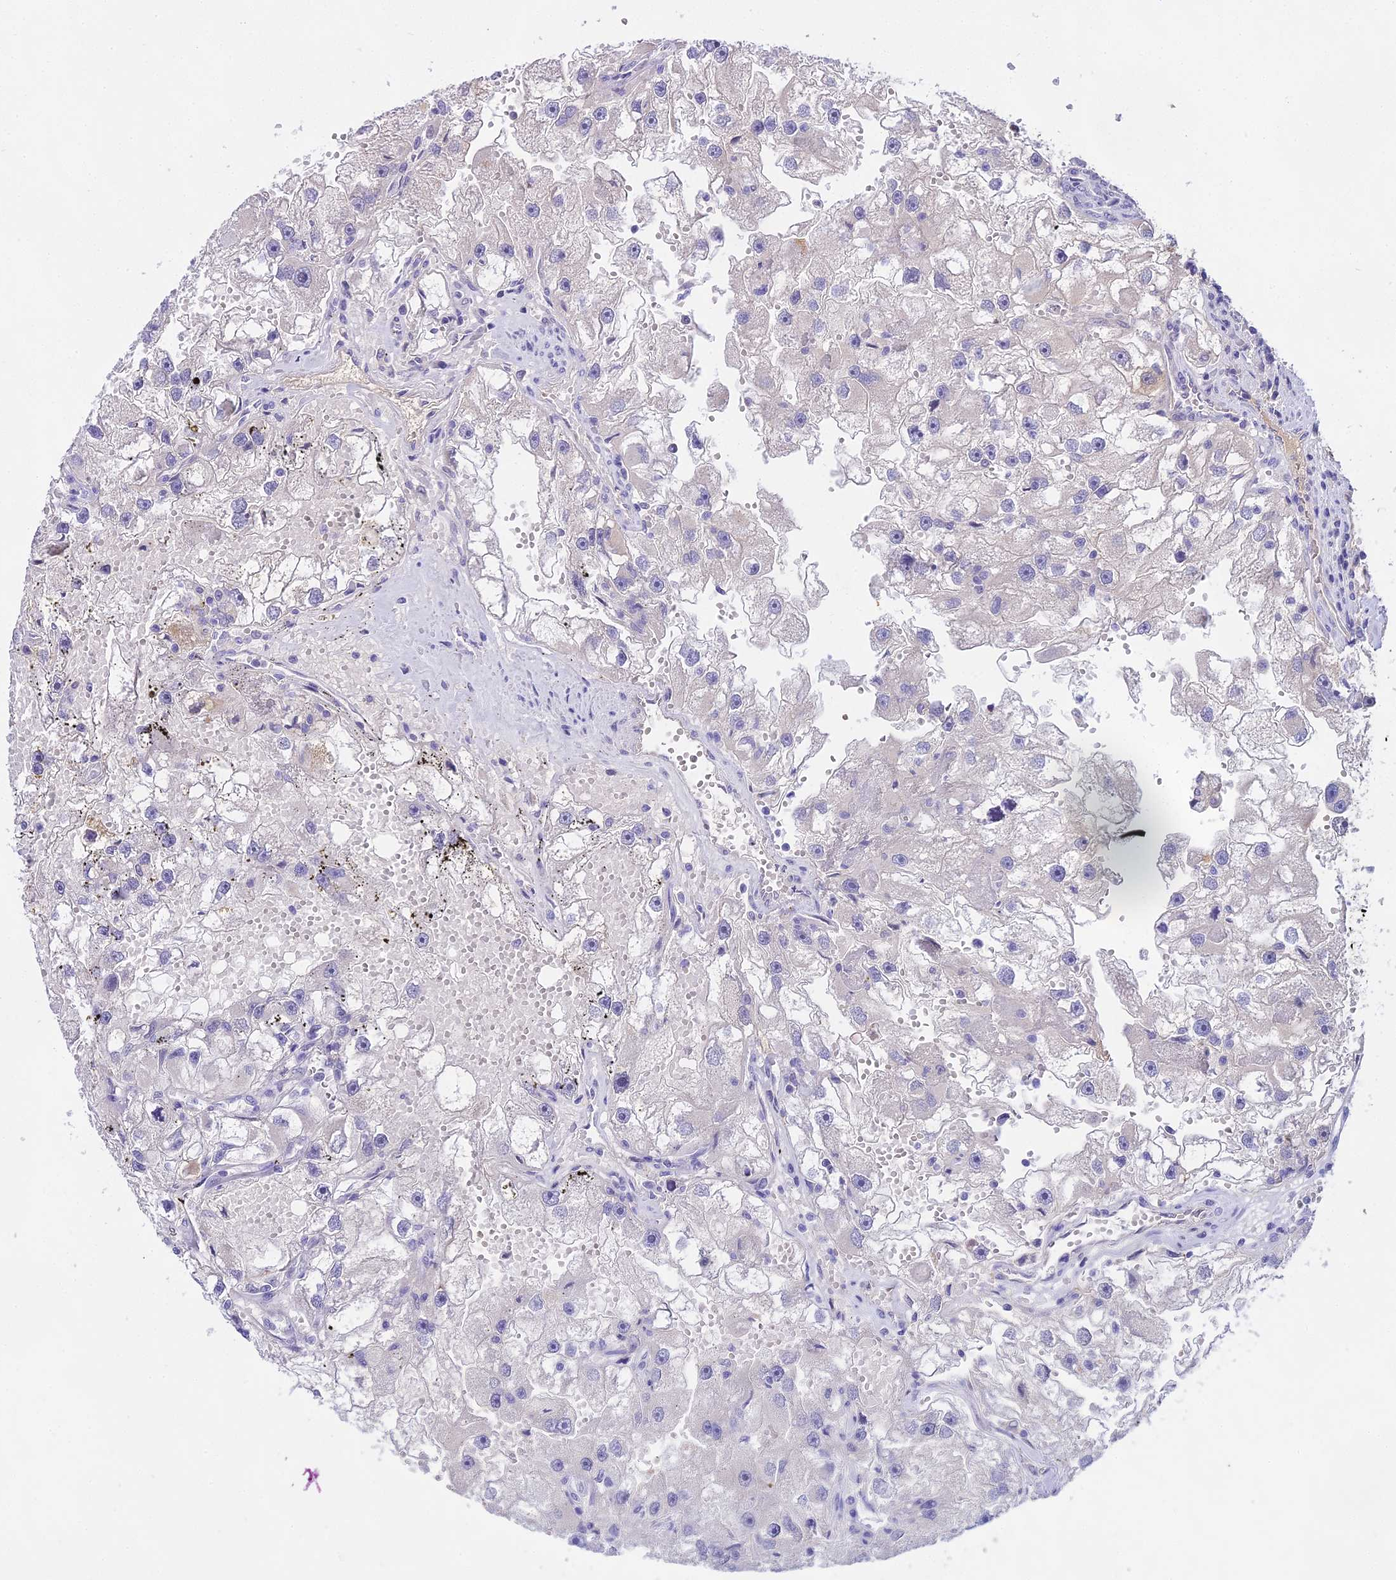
{"staining": {"intensity": "negative", "quantity": "none", "location": "none"}, "tissue": "renal cancer", "cell_type": "Tumor cells", "image_type": "cancer", "snomed": [{"axis": "morphology", "description": "Adenocarcinoma, NOS"}, {"axis": "topography", "description": "Kidney"}], "caption": "A micrograph of human adenocarcinoma (renal) is negative for staining in tumor cells.", "gene": "MAT2A", "patient": {"sex": "male", "age": 63}}